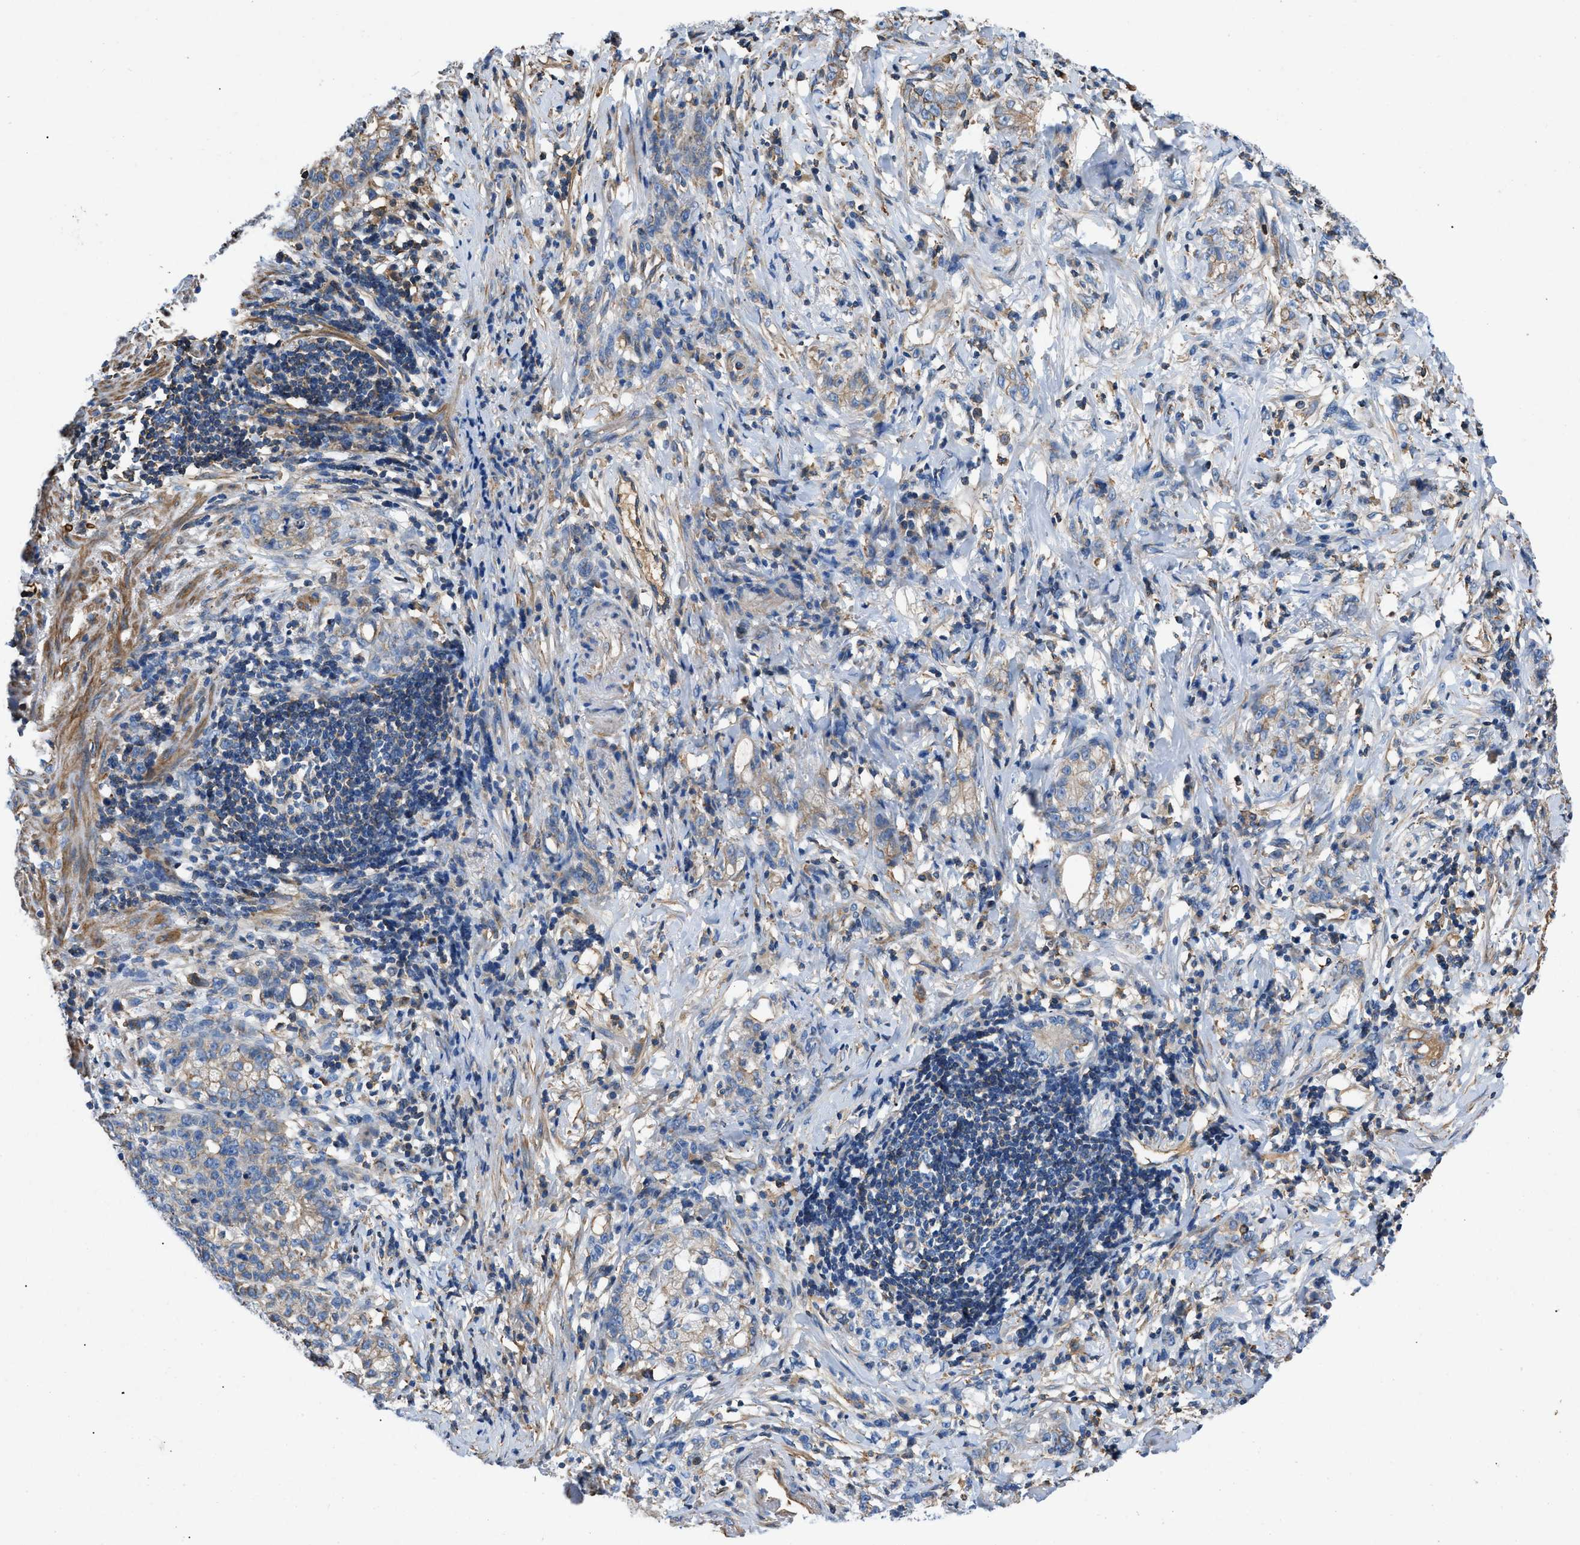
{"staining": {"intensity": "weak", "quantity": "25%-75%", "location": "cytoplasmic/membranous"}, "tissue": "stomach cancer", "cell_type": "Tumor cells", "image_type": "cancer", "snomed": [{"axis": "morphology", "description": "Adenocarcinoma, NOS"}, {"axis": "topography", "description": "Stomach, lower"}], "caption": "Approximately 25%-75% of tumor cells in adenocarcinoma (stomach) demonstrate weak cytoplasmic/membranous protein expression as visualized by brown immunohistochemical staining.", "gene": "ATP6V0D1", "patient": {"sex": "male", "age": 88}}